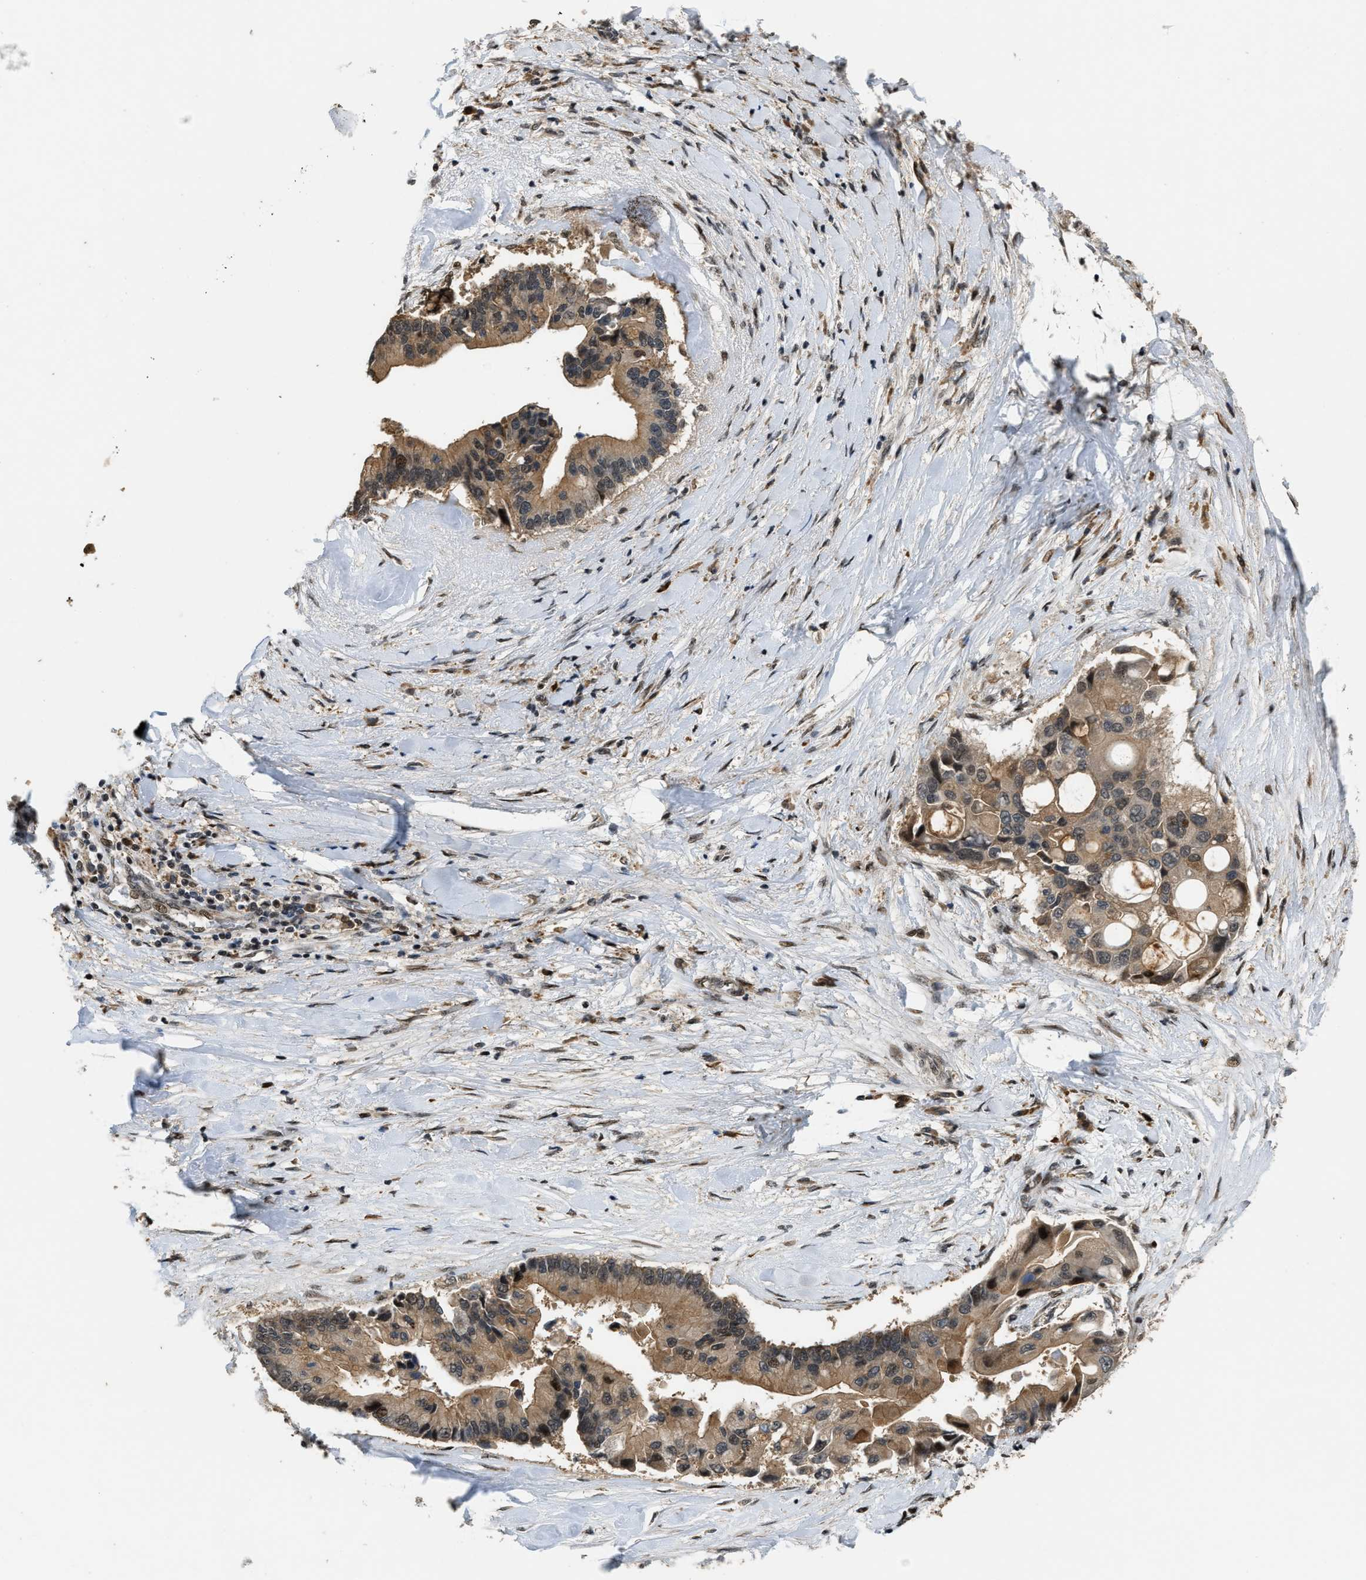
{"staining": {"intensity": "moderate", "quantity": ">75%", "location": "cytoplasmic/membranous"}, "tissue": "liver cancer", "cell_type": "Tumor cells", "image_type": "cancer", "snomed": [{"axis": "morphology", "description": "Cholangiocarcinoma"}, {"axis": "topography", "description": "Liver"}], "caption": "The image reveals staining of liver cholangiocarcinoma, revealing moderate cytoplasmic/membranous protein staining (brown color) within tumor cells. (IHC, brightfield microscopy, high magnification).", "gene": "SERTAD2", "patient": {"sex": "male", "age": 50}}